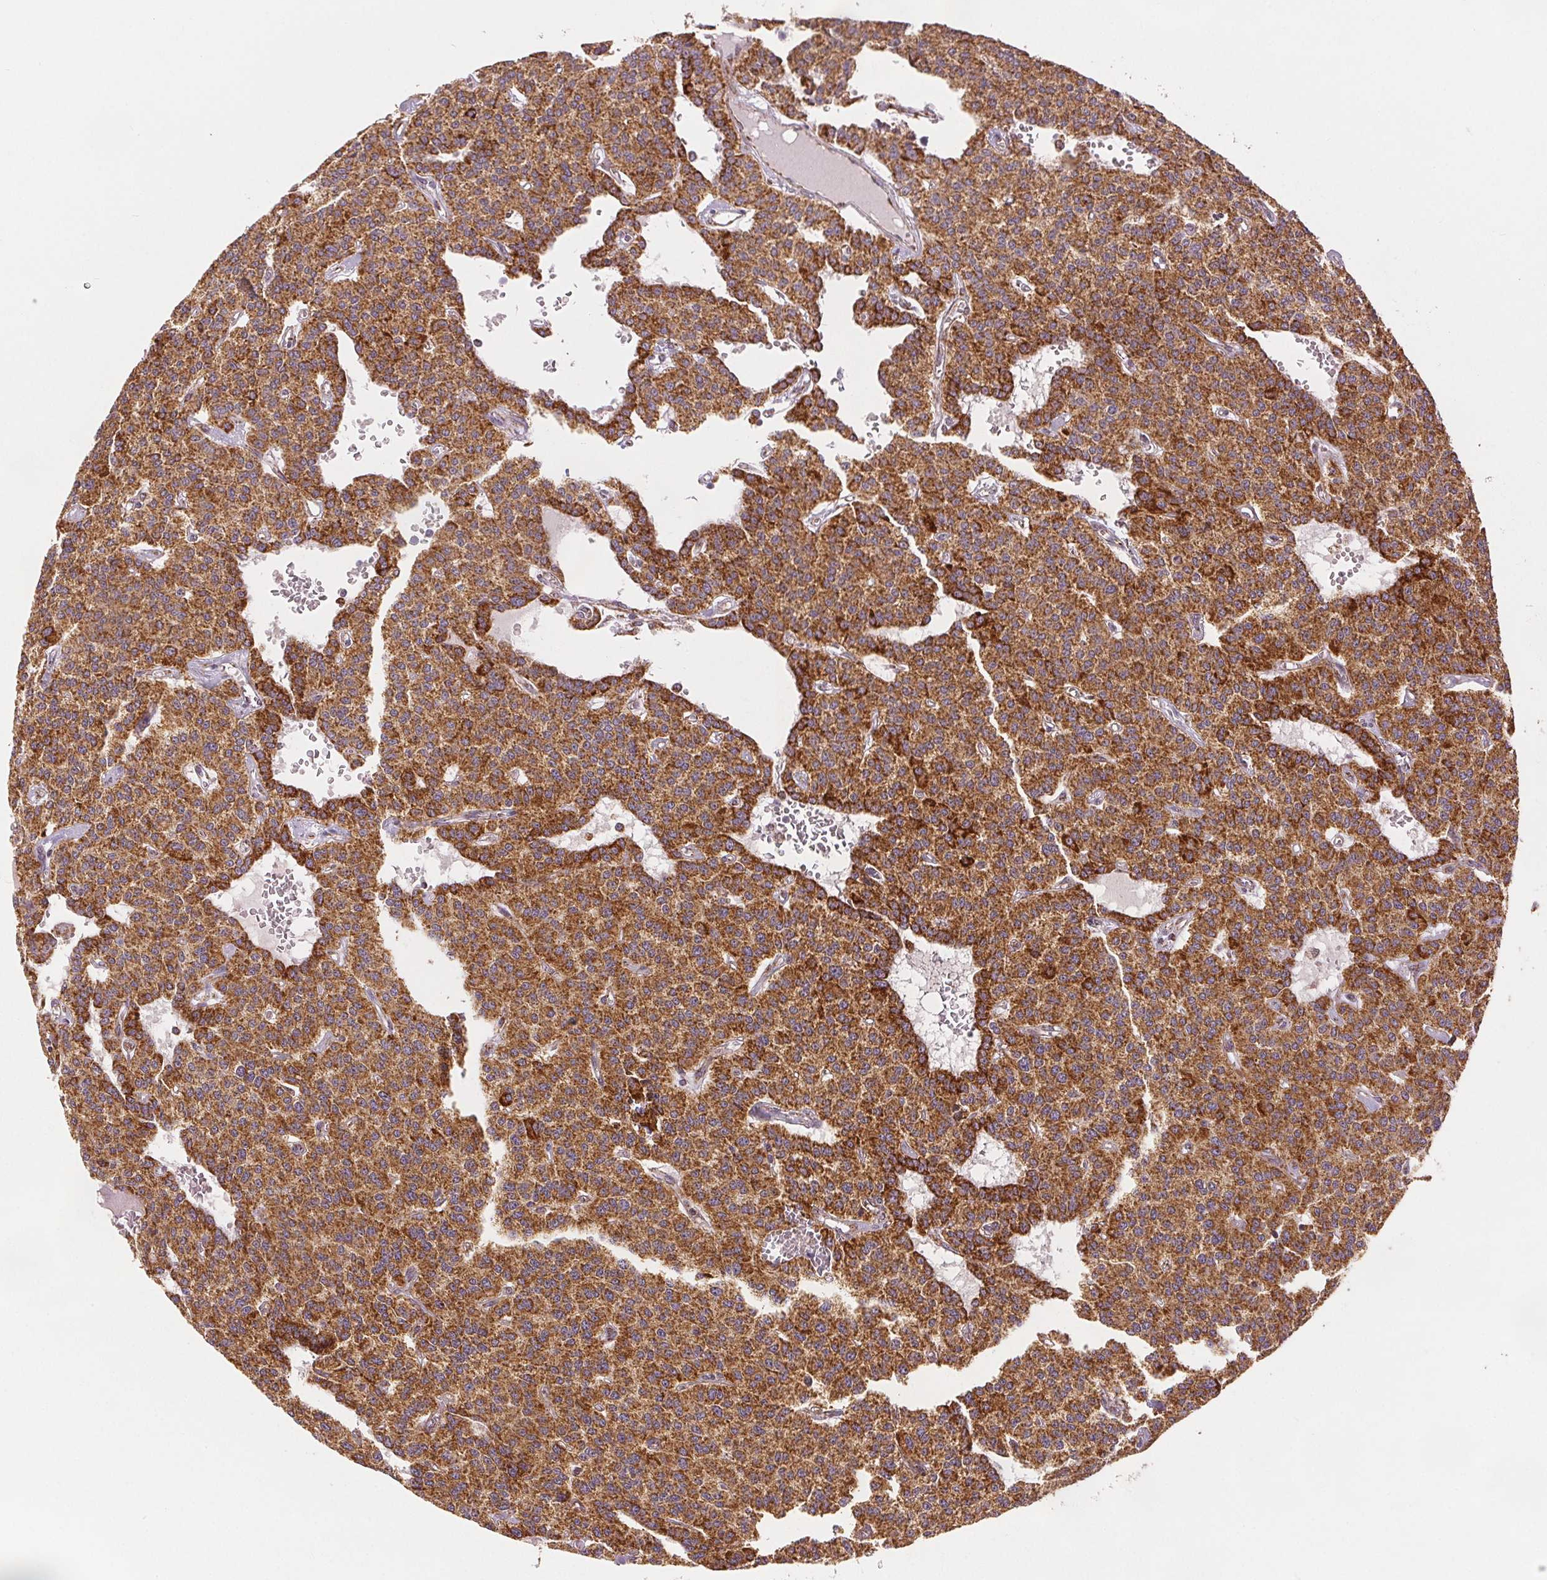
{"staining": {"intensity": "strong", "quantity": ">75%", "location": "cytoplasmic/membranous"}, "tissue": "carcinoid", "cell_type": "Tumor cells", "image_type": "cancer", "snomed": [{"axis": "morphology", "description": "Carcinoid, malignant, NOS"}, {"axis": "topography", "description": "Lung"}], "caption": "Approximately >75% of tumor cells in human carcinoid (malignant) reveal strong cytoplasmic/membranous protein positivity as visualized by brown immunohistochemical staining.", "gene": "SDHB", "patient": {"sex": "female", "age": 71}}